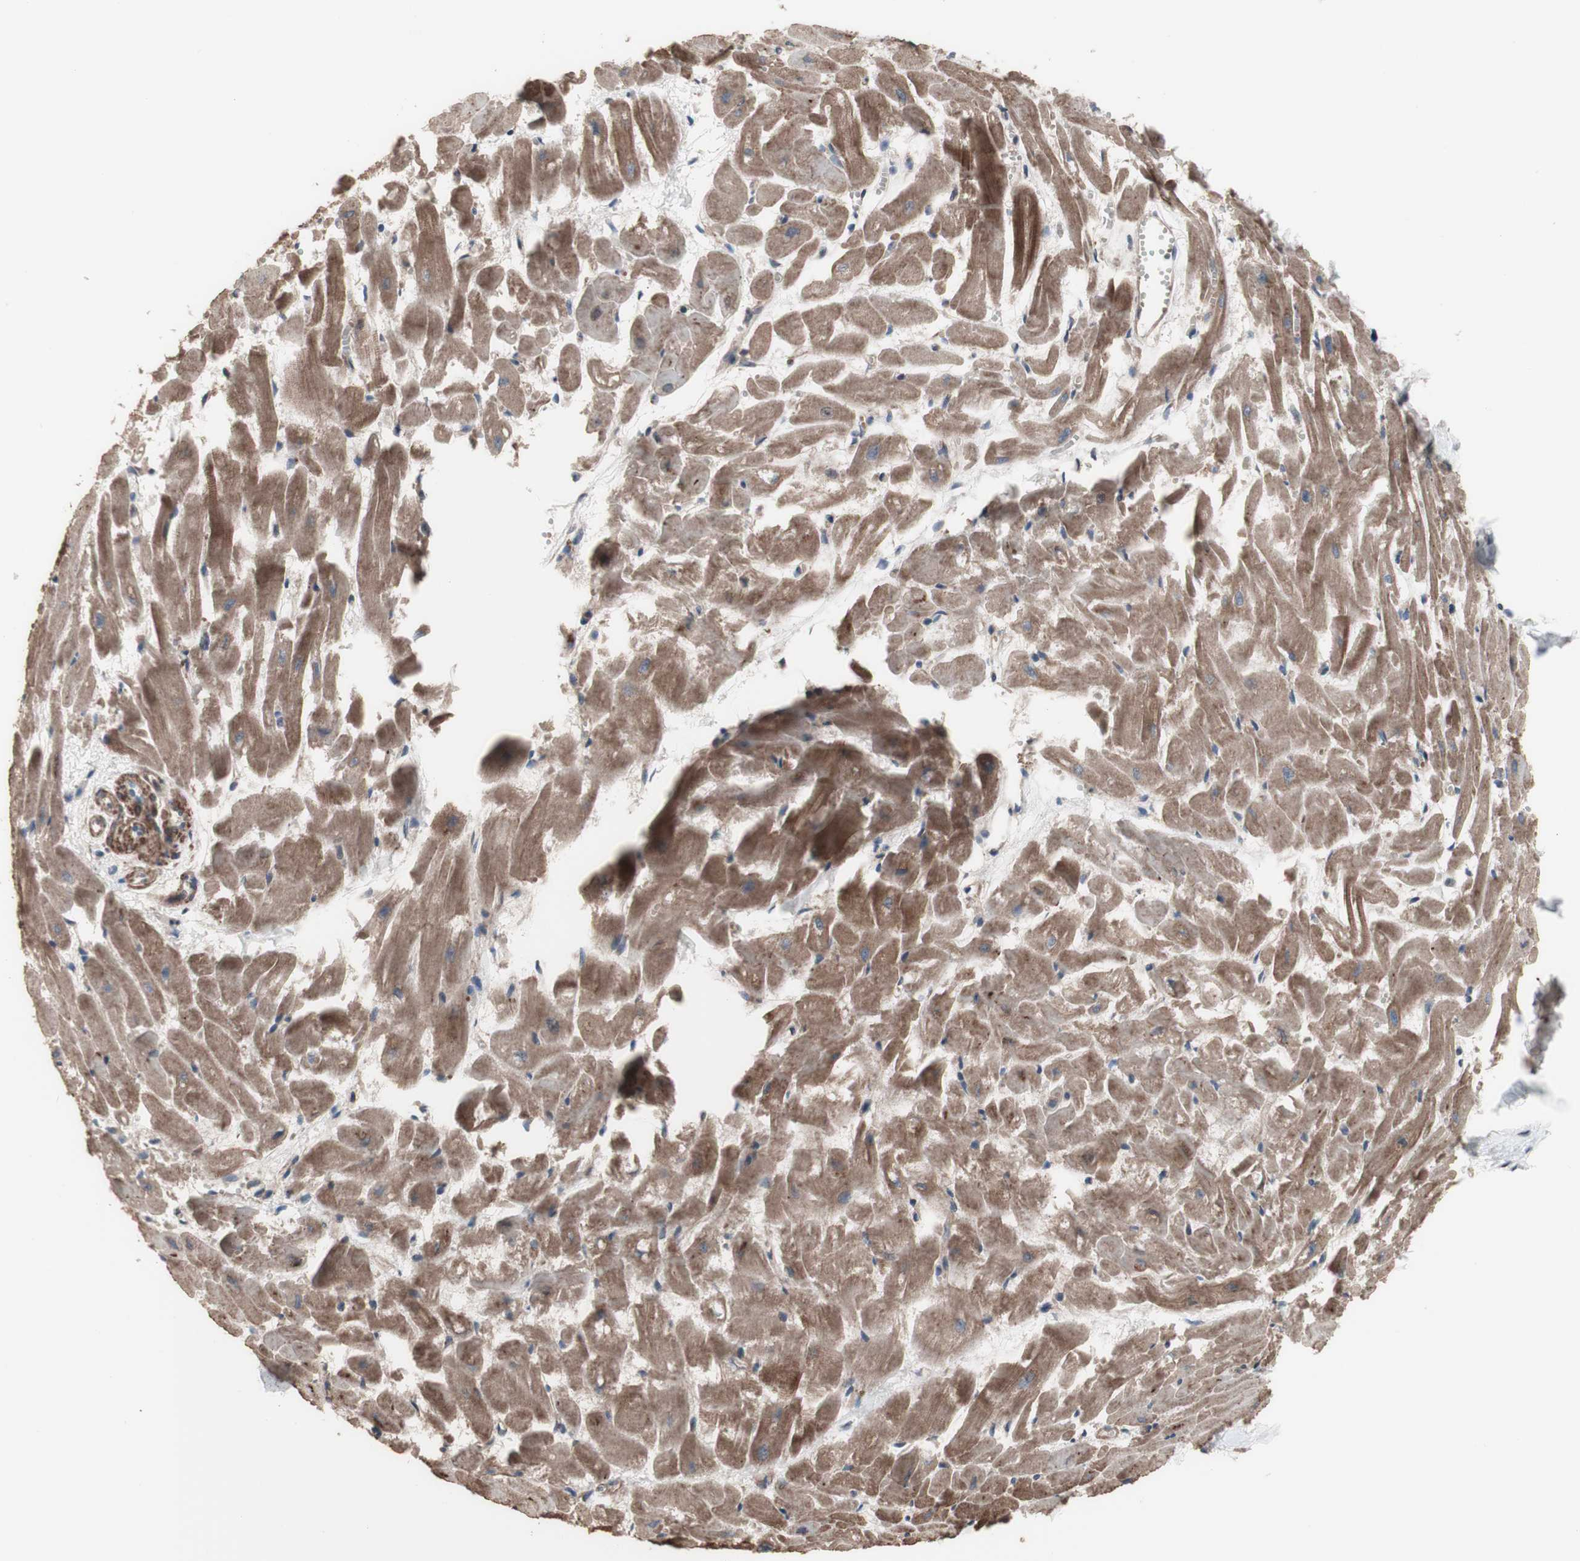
{"staining": {"intensity": "moderate", "quantity": ">75%", "location": "cytoplasmic/membranous"}, "tissue": "heart muscle", "cell_type": "Cardiomyocytes", "image_type": "normal", "snomed": [{"axis": "morphology", "description": "Normal tissue, NOS"}, {"axis": "topography", "description": "Heart"}], "caption": "High-power microscopy captured an immunohistochemistry photomicrograph of unremarkable heart muscle, revealing moderate cytoplasmic/membranous positivity in approximately >75% of cardiomyocytes.", "gene": "COPB1", "patient": {"sex": "female", "age": 19}}